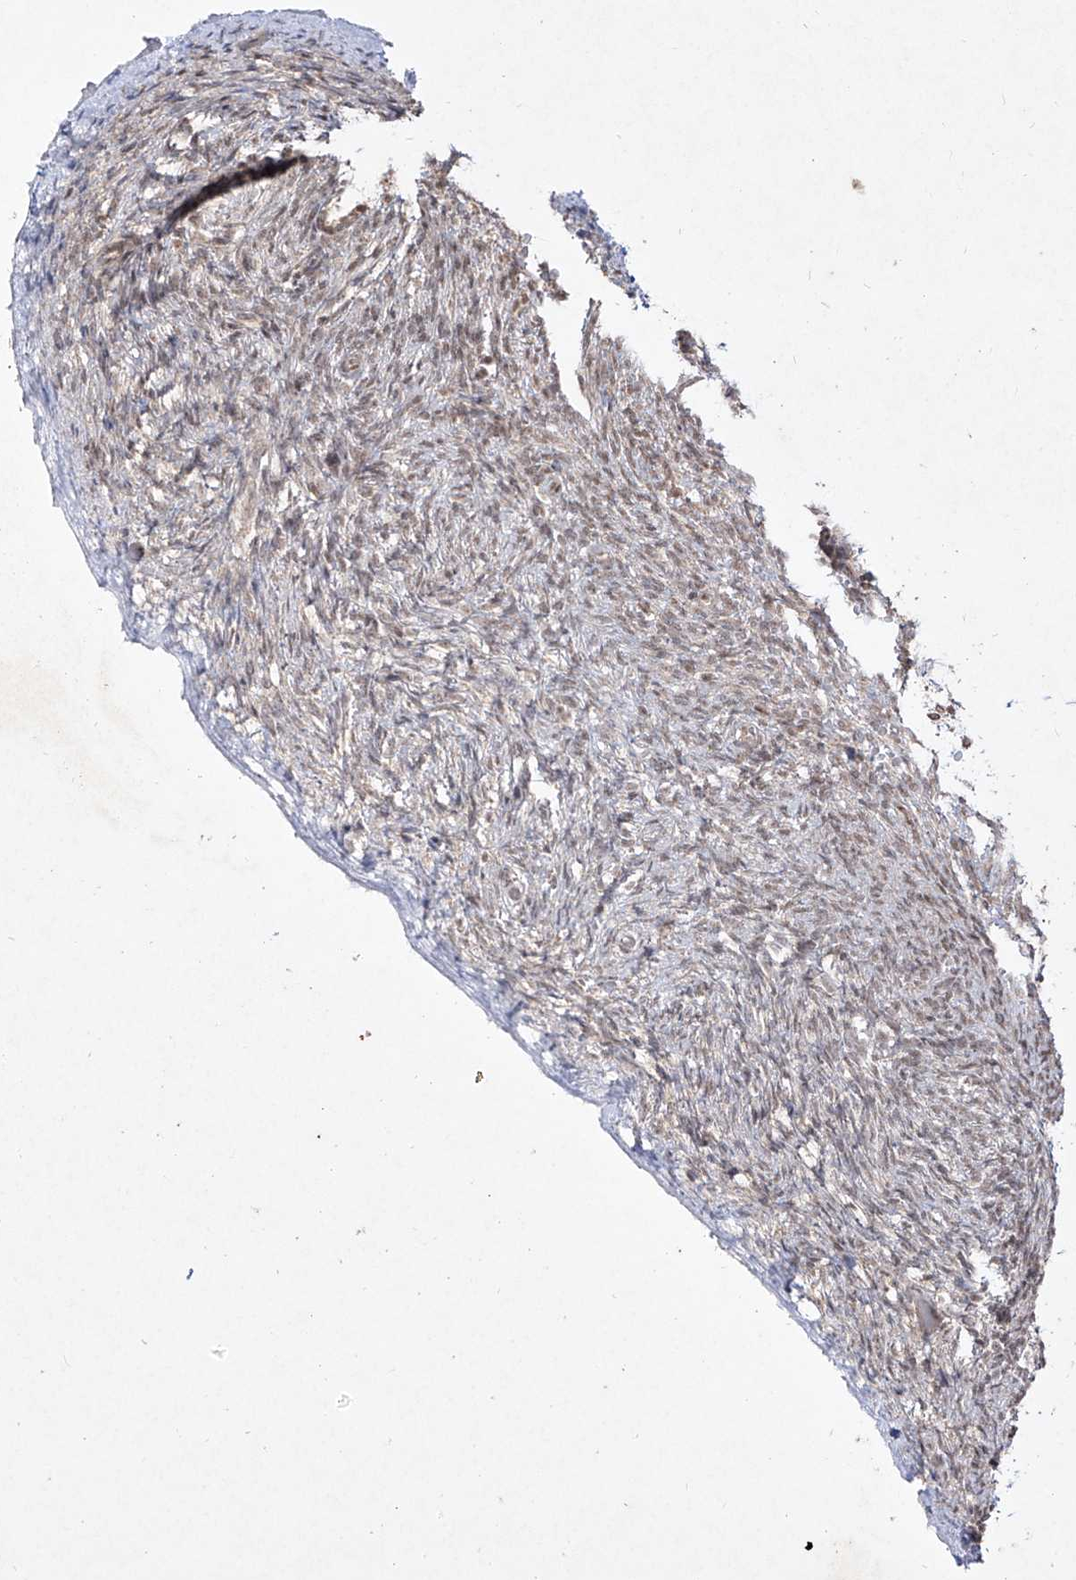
{"staining": {"intensity": "weak", "quantity": ">75%", "location": "nuclear"}, "tissue": "ovary", "cell_type": "Ovarian stroma cells", "image_type": "normal", "snomed": [{"axis": "morphology", "description": "Normal tissue, NOS"}, {"axis": "topography", "description": "Ovary"}], "caption": "Brown immunohistochemical staining in normal human ovary shows weak nuclear positivity in about >75% of ovarian stroma cells.", "gene": "SNRNP27", "patient": {"sex": "female", "age": 34}}